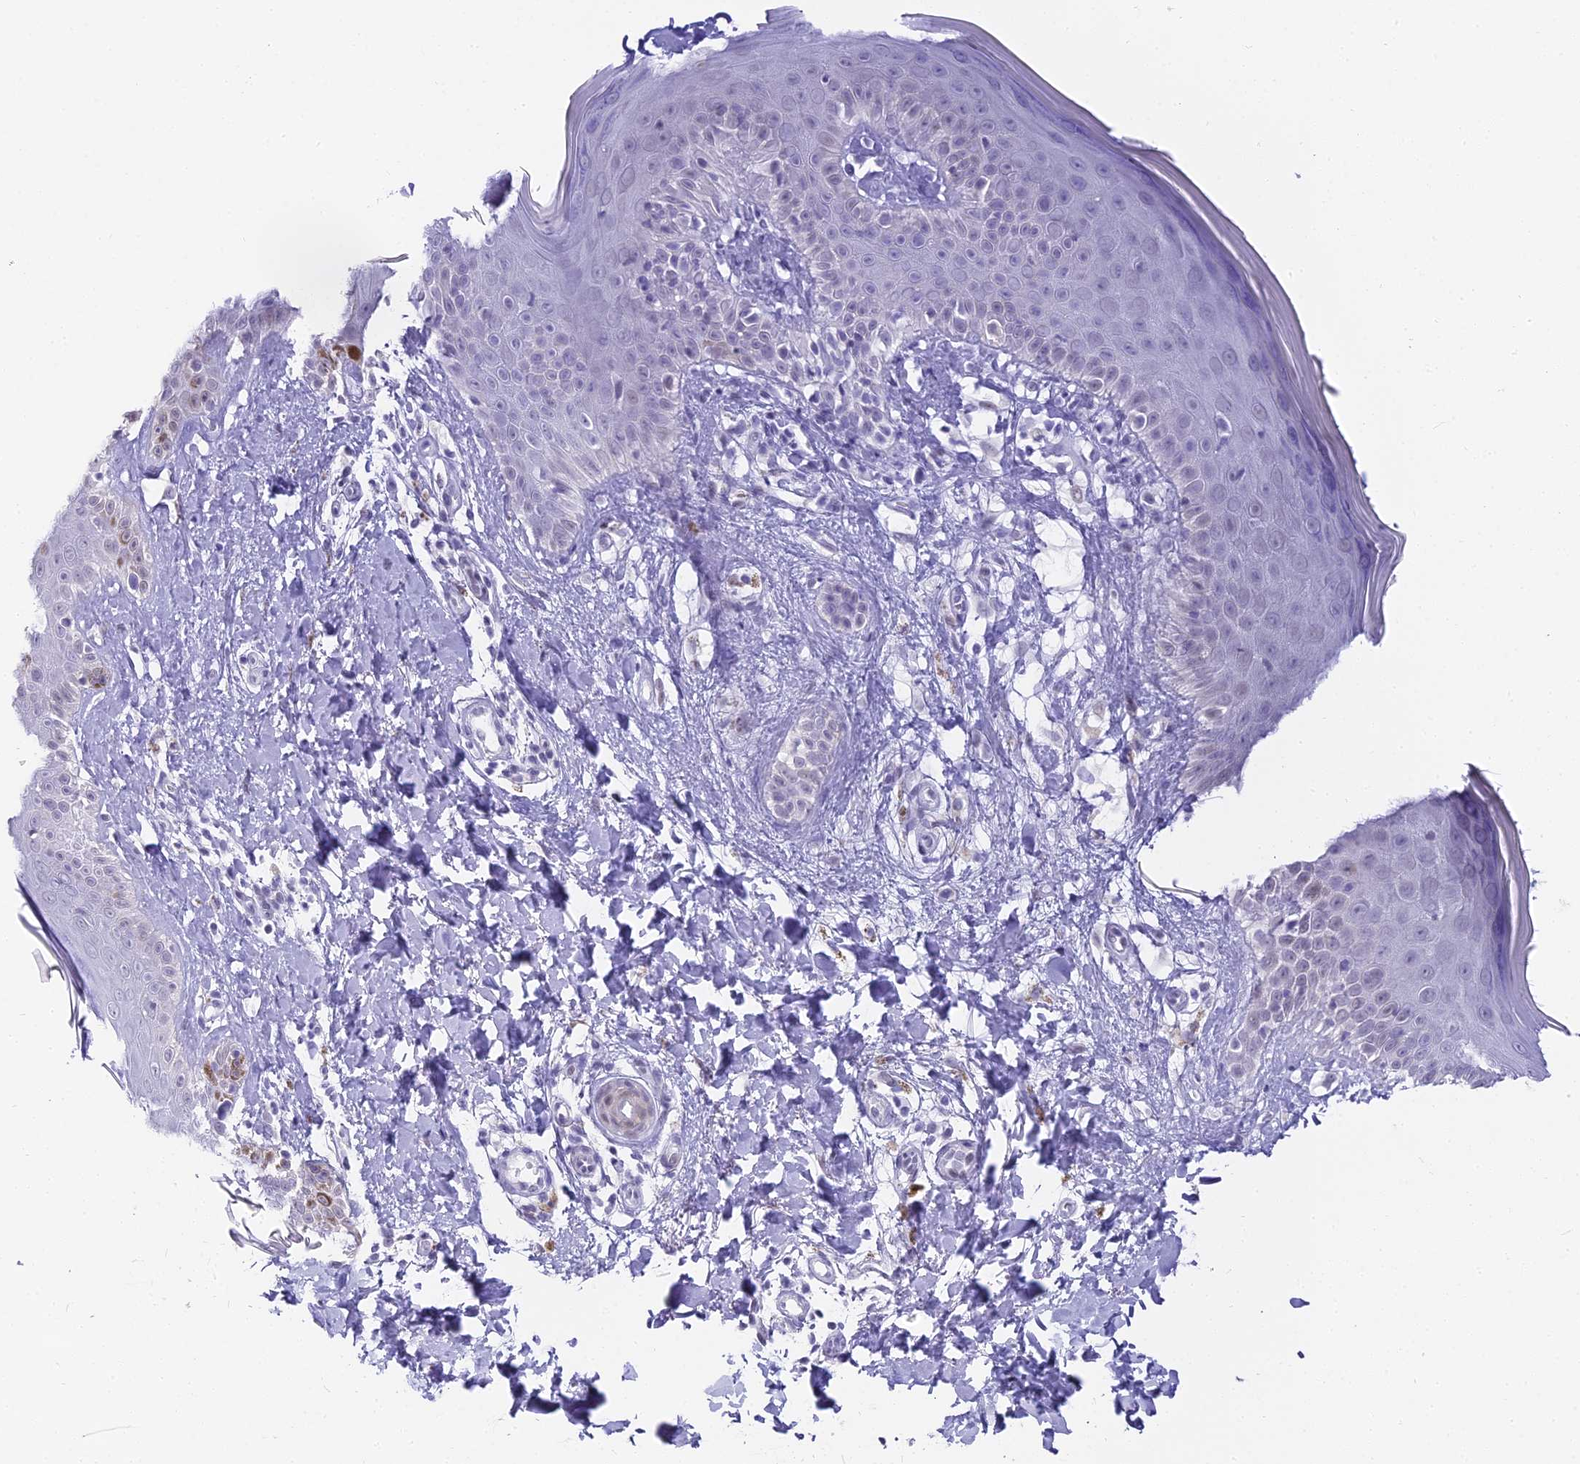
{"staining": {"intensity": "negative", "quantity": "none", "location": "none"}, "tissue": "skin", "cell_type": "Fibroblasts", "image_type": "normal", "snomed": [{"axis": "morphology", "description": "Normal tissue, NOS"}, {"axis": "topography", "description": "Skin"}], "caption": "Protein analysis of benign skin displays no significant expression in fibroblasts.", "gene": "ABHD14A", "patient": {"sex": "male", "age": 52}}